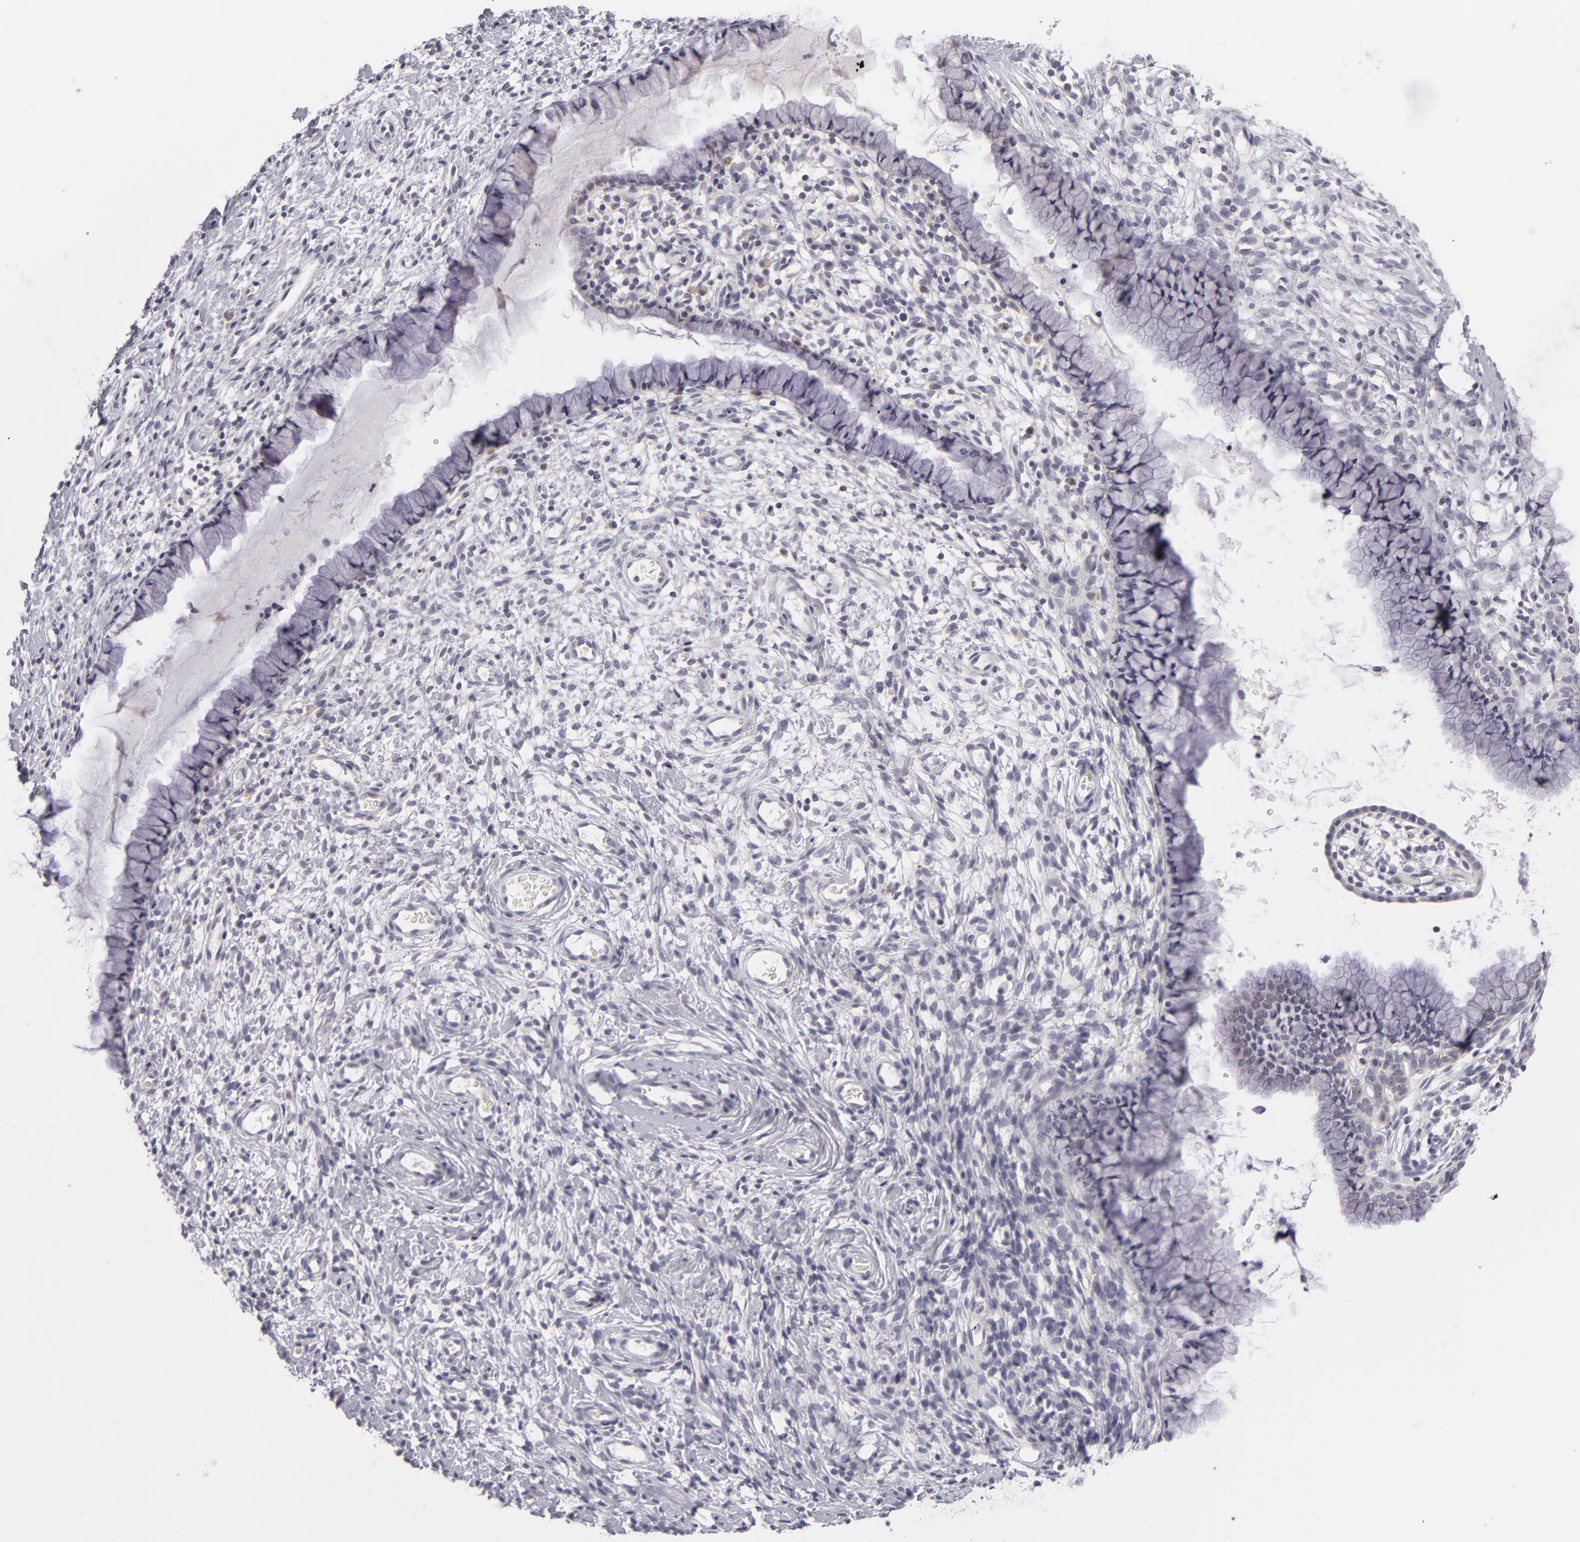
{"staining": {"intensity": "negative", "quantity": "none", "location": "none"}, "tissue": "cervix", "cell_type": "Glandular cells", "image_type": "normal", "snomed": [{"axis": "morphology", "description": "Normal tissue, NOS"}, {"axis": "topography", "description": "Cervix"}], "caption": "Histopathology image shows no protein staining in glandular cells of unremarkable cervix. The staining is performed using DAB (3,3'-diaminobenzidine) brown chromogen with nuclei counter-stained in using hematoxylin.", "gene": "ATP2B3", "patient": {"sex": "female", "age": 70}}